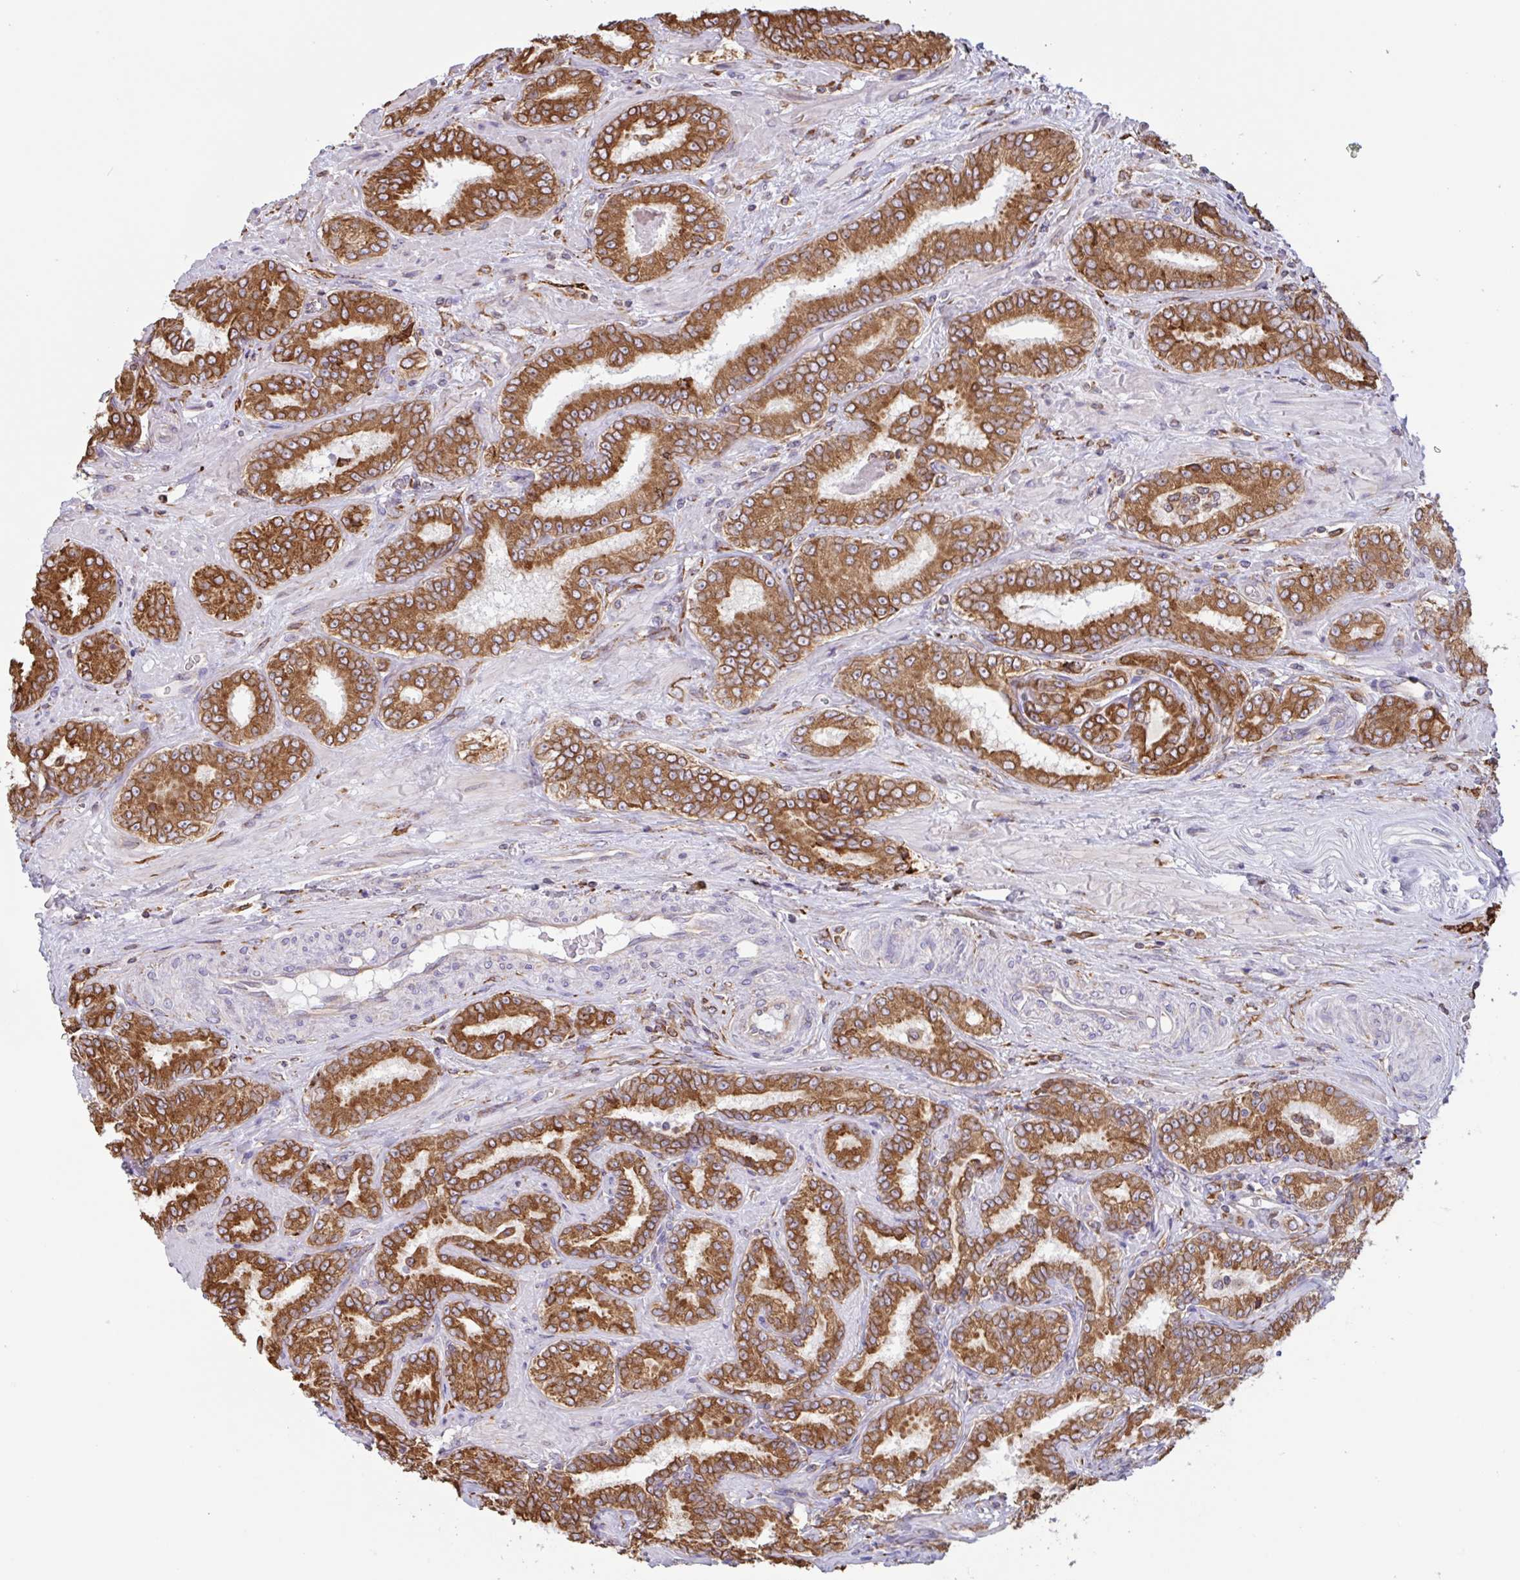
{"staining": {"intensity": "strong", "quantity": ">75%", "location": "cytoplasmic/membranous"}, "tissue": "prostate cancer", "cell_type": "Tumor cells", "image_type": "cancer", "snomed": [{"axis": "morphology", "description": "Adenocarcinoma, High grade"}, {"axis": "topography", "description": "Prostate"}], "caption": "An image of prostate adenocarcinoma (high-grade) stained for a protein exhibits strong cytoplasmic/membranous brown staining in tumor cells.", "gene": "DOK4", "patient": {"sex": "male", "age": 72}}